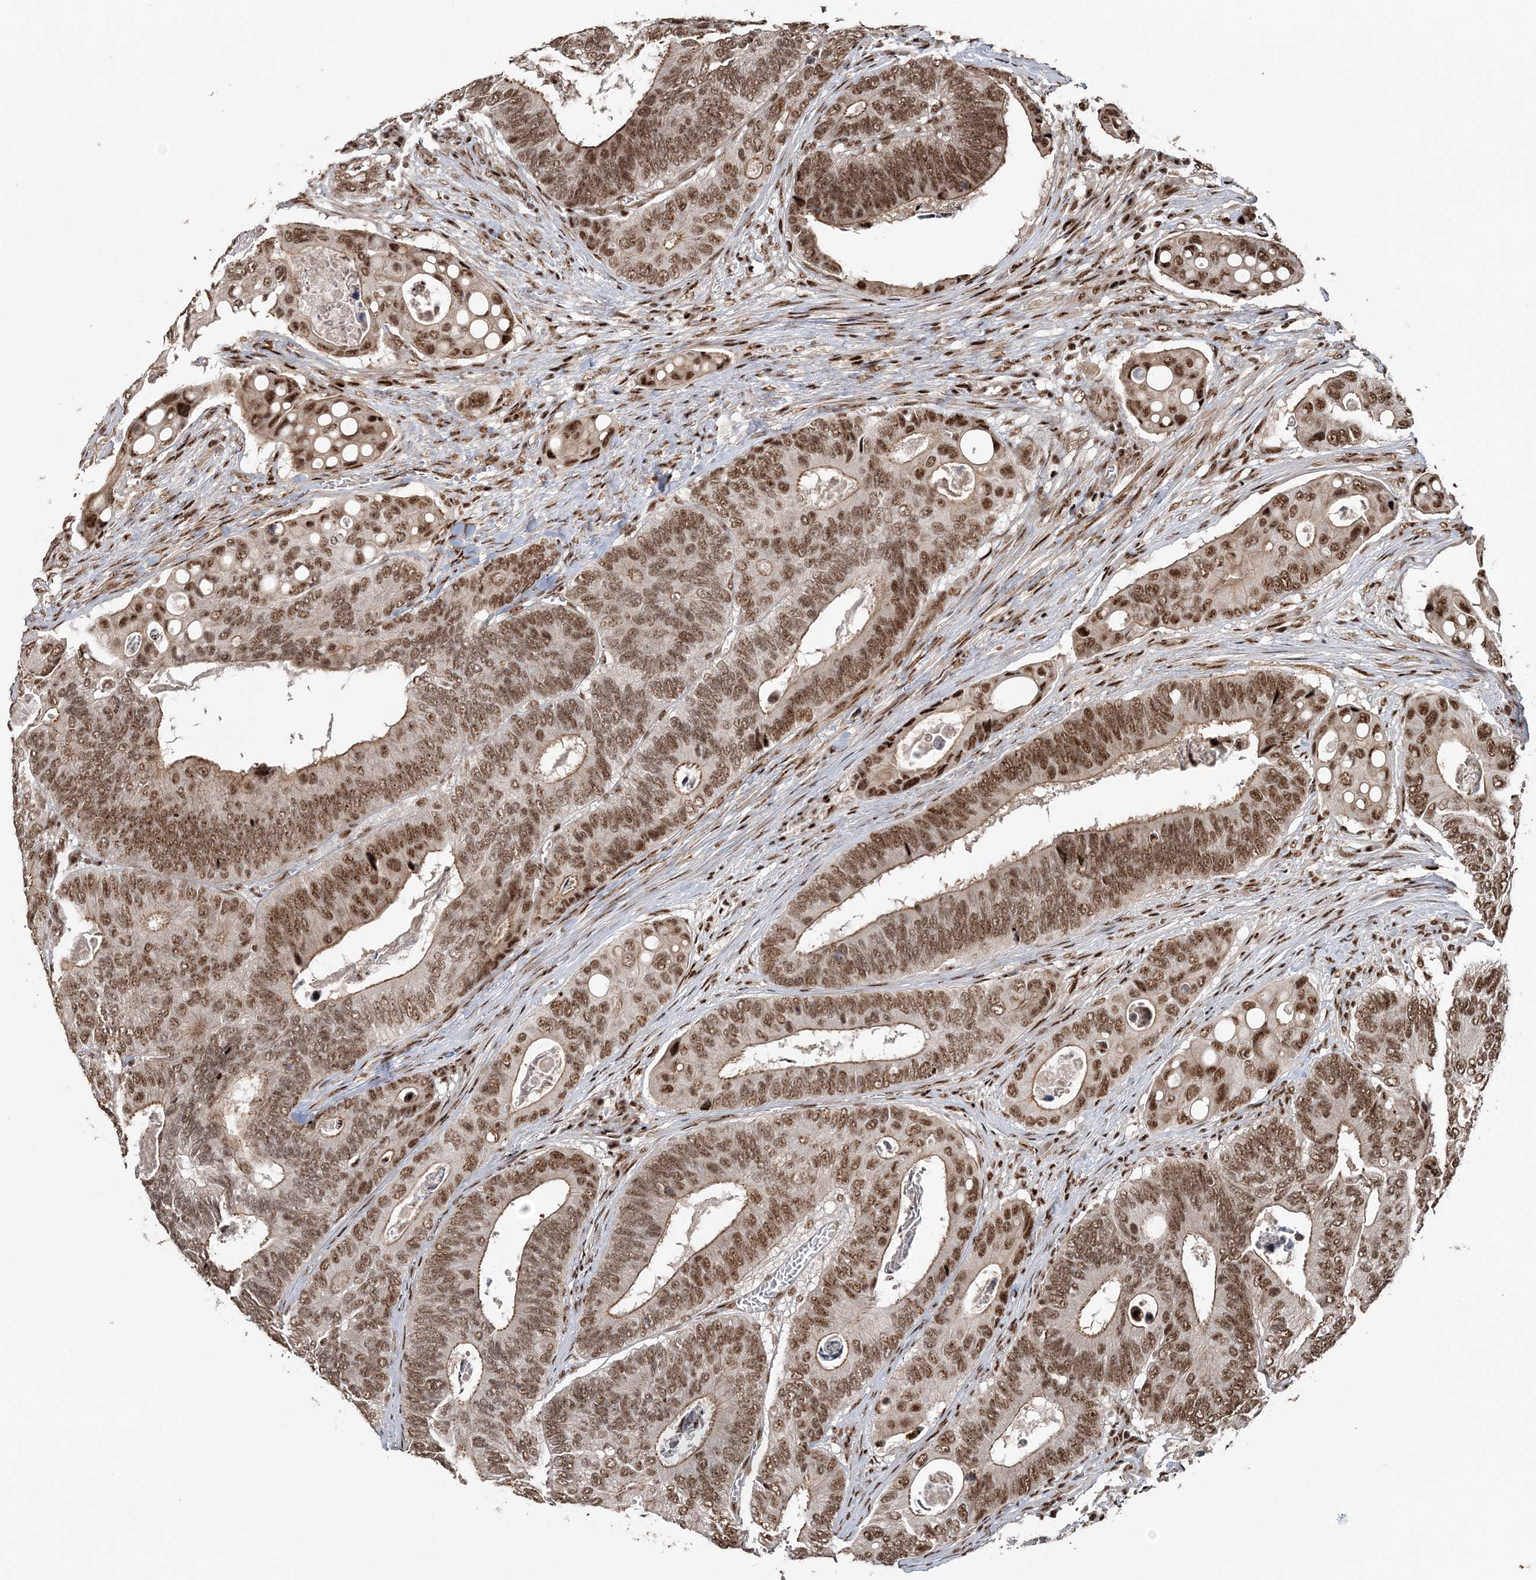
{"staining": {"intensity": "moderate", "quantity": ">75%", "location": "cytoplasmic/membranous,nuclear"}, "tissue": "colorectal cancer", "cell_type": "Tumor cells", "image_type": "cancer", "snomed": [{"axis": "morphology", "description": "Inflammation, NOS"}, {"axis": "morphology", "description": "Adenocarcinoma, NOS"}, {"axis": "topography", "description": "Colon"}], "caption": "DAB immunohistochemical staining of human adenocarcinoma (colorectal) shows moderate cytoplasmic/membranous and nuclear protein expression in approximately >75% of tumor cells.", "gene": "EXOSC8", "patient": {"sex": "male", "age": 72}}